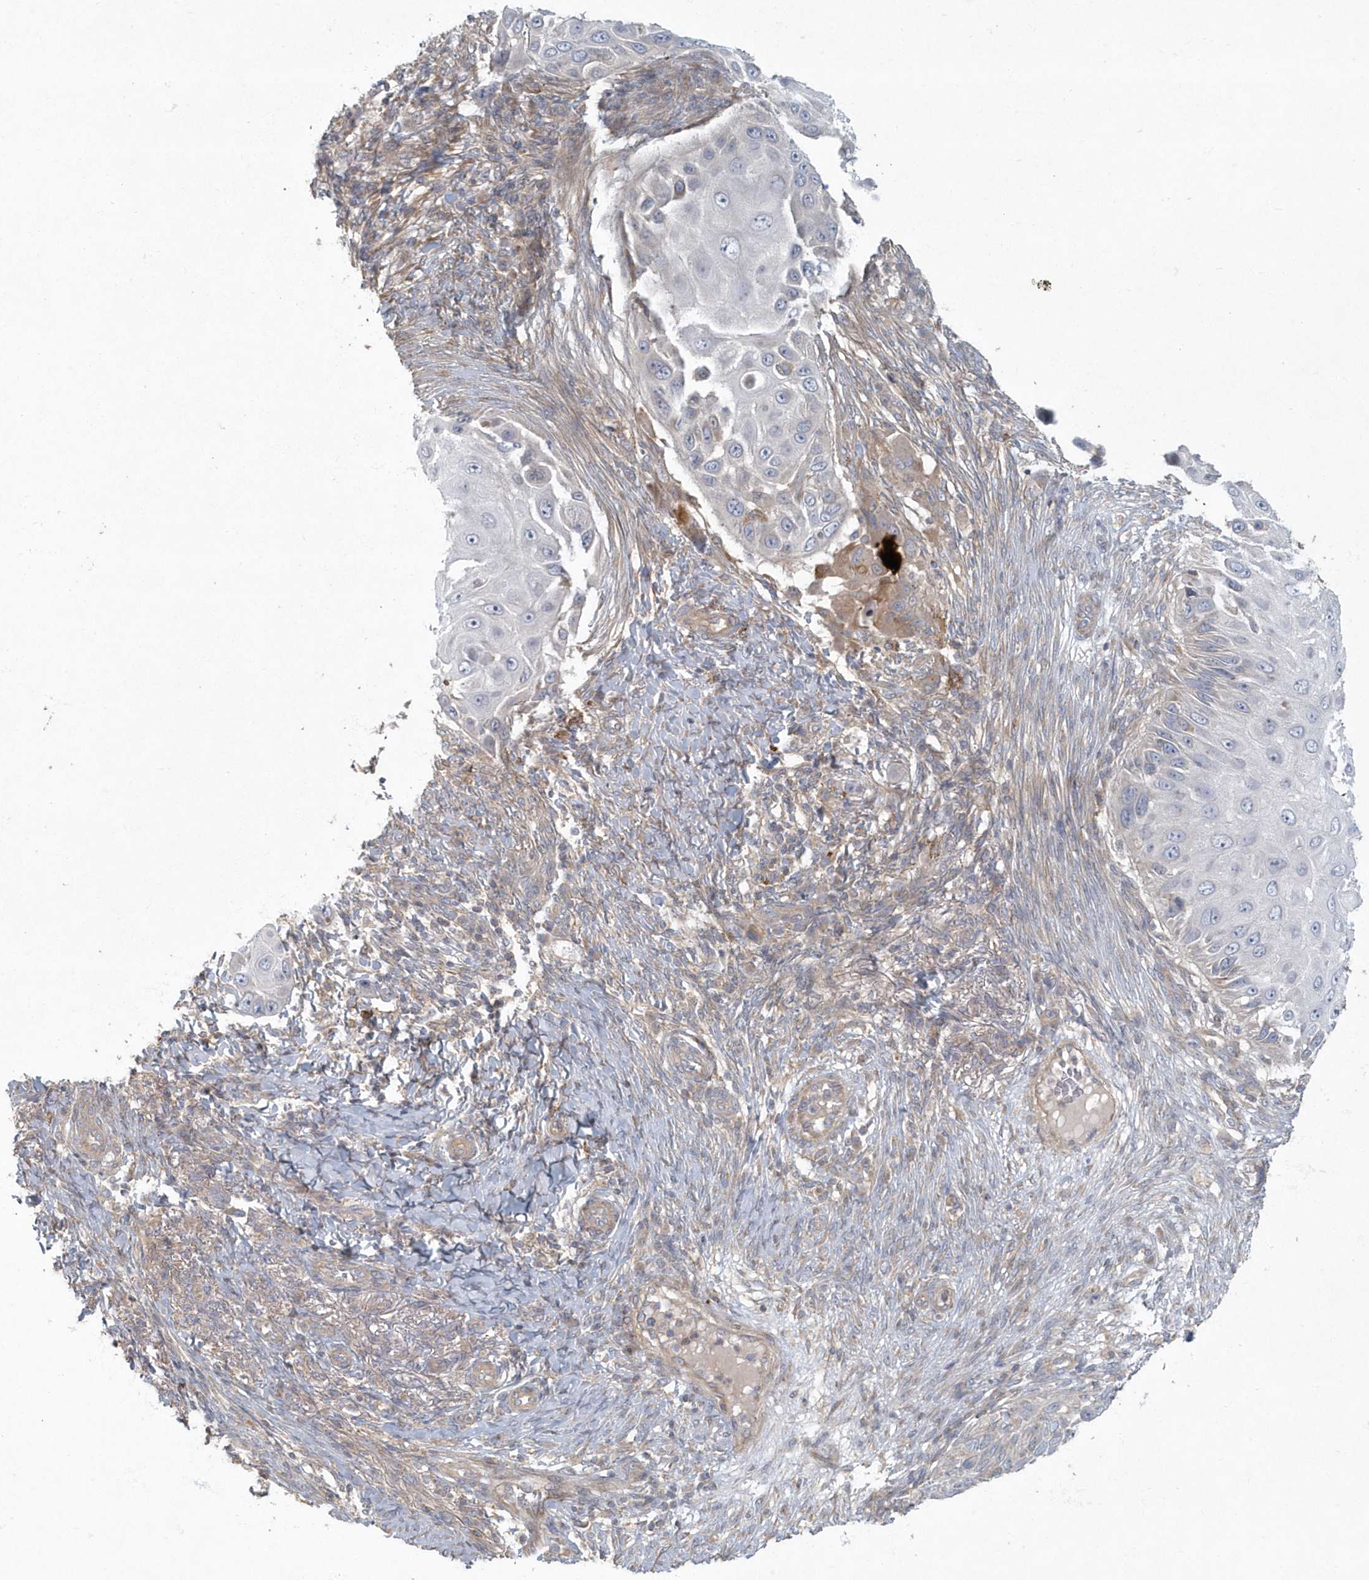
{"staining": {"intensity": "negative", "quantity": "none", "location": "none"}, "tissue": "skin cancer", "cell_type": "Tumor cells", "image_type": "cancer", "snomed": [{"axis": "morphology", "description": "Squamous cell carcinoma, NOS"}, {"axis": "topography", "description": "Skin"}], "caption": "IHC of human squamous cell carcinoma (skin) reveals no positivity in tumor cells.", "gene": "ARHGEF38", "patient": {"sex": "female", "age": 44}}